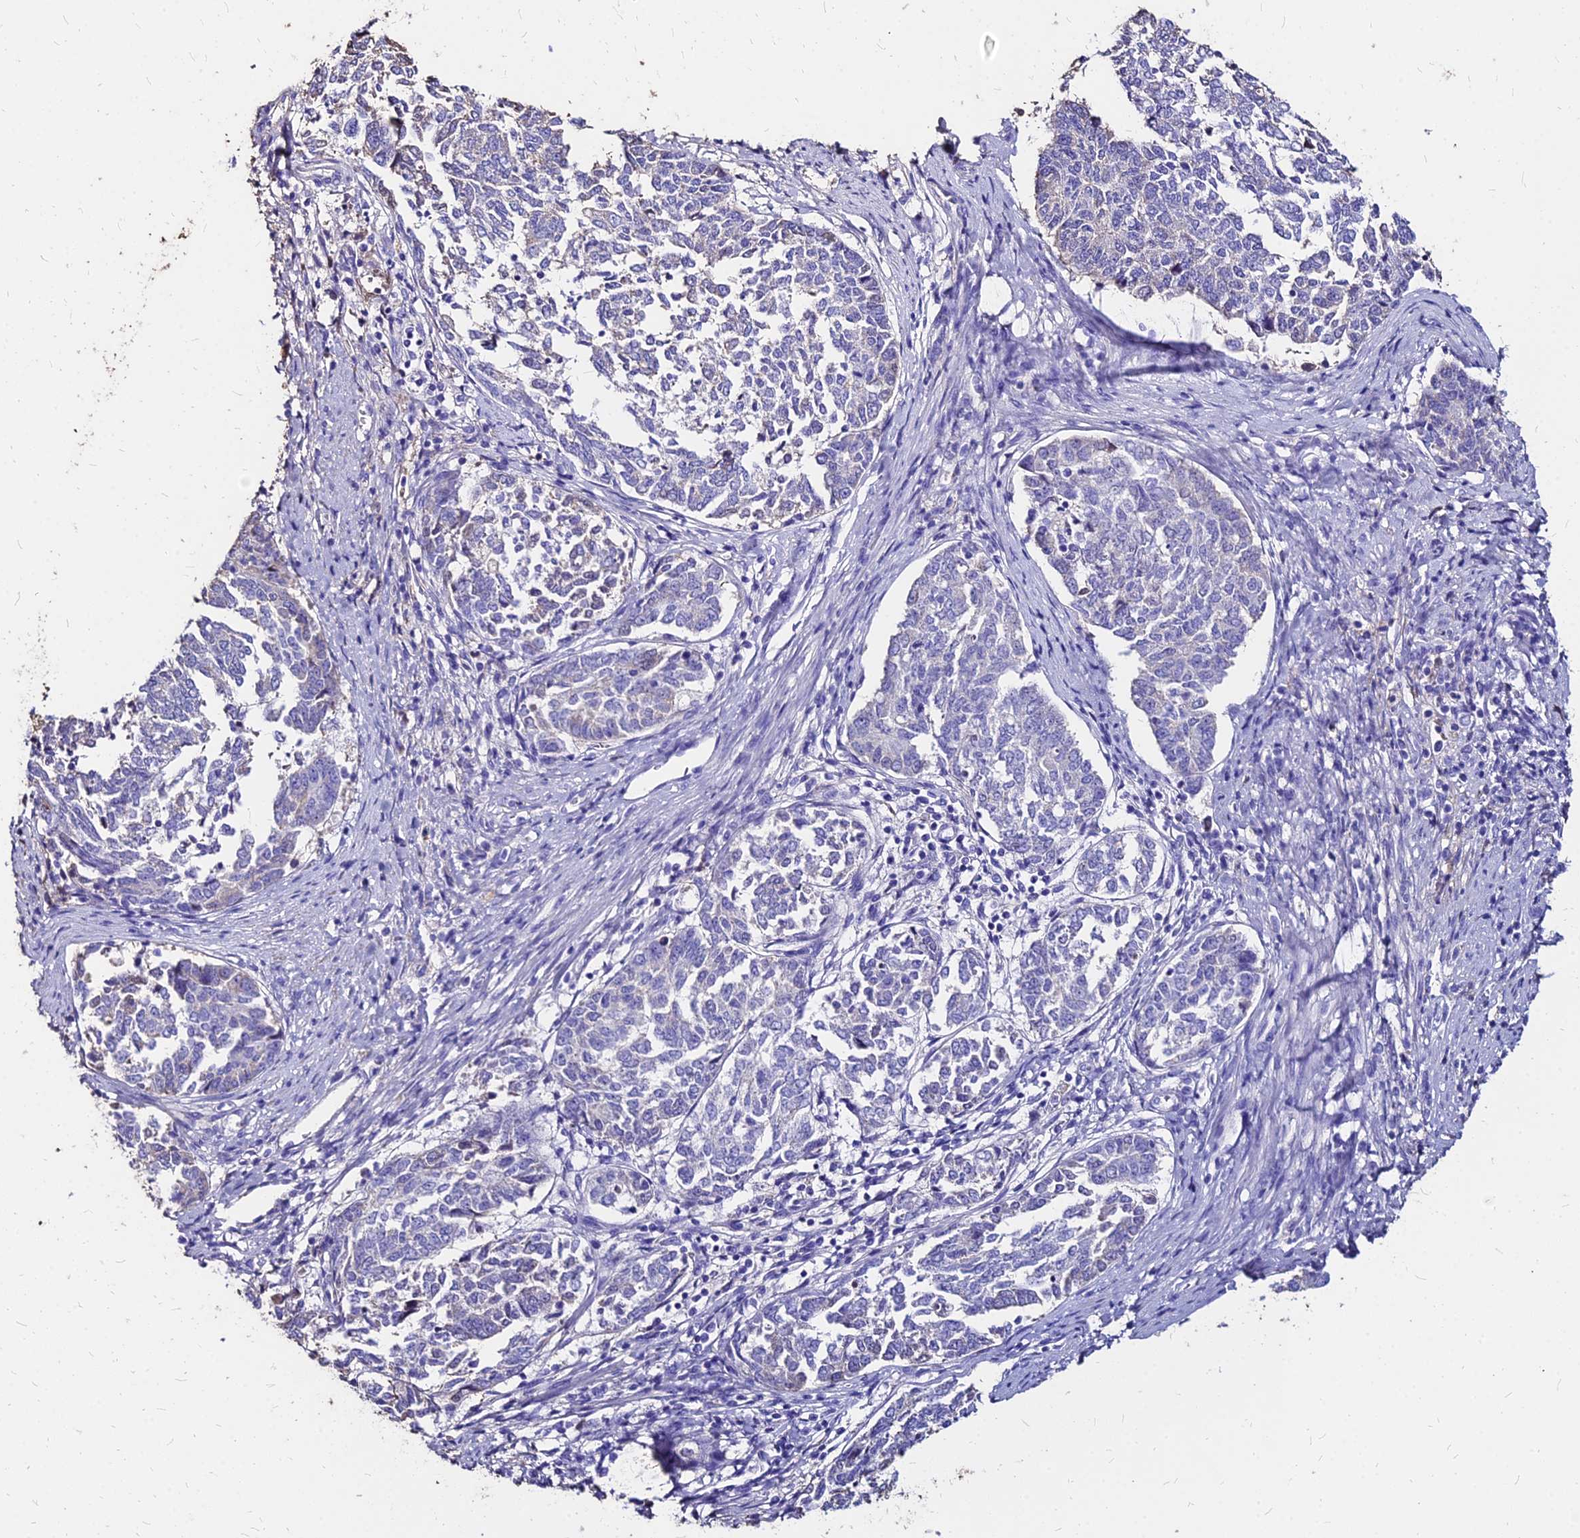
{"staining": {"intensity": "negative", "quantity": "none", "location": "none"}, "tissue": "endometrial cancer", "cell_type": "Tumor cells", "image_type": "cancer", "snomed": [{"axis": "morphology", "description": "Adenocarcinoma, NOS"}, {"axis": "topography", "description": "Endometrium"}], "caption": "Human endometrial cancer (adenocarcinoma) stained for a protein using immunohistochemistry shows no expression in tumor cells.", "gene": "NME5", "patient": {"sex": "female", "age": 80}}